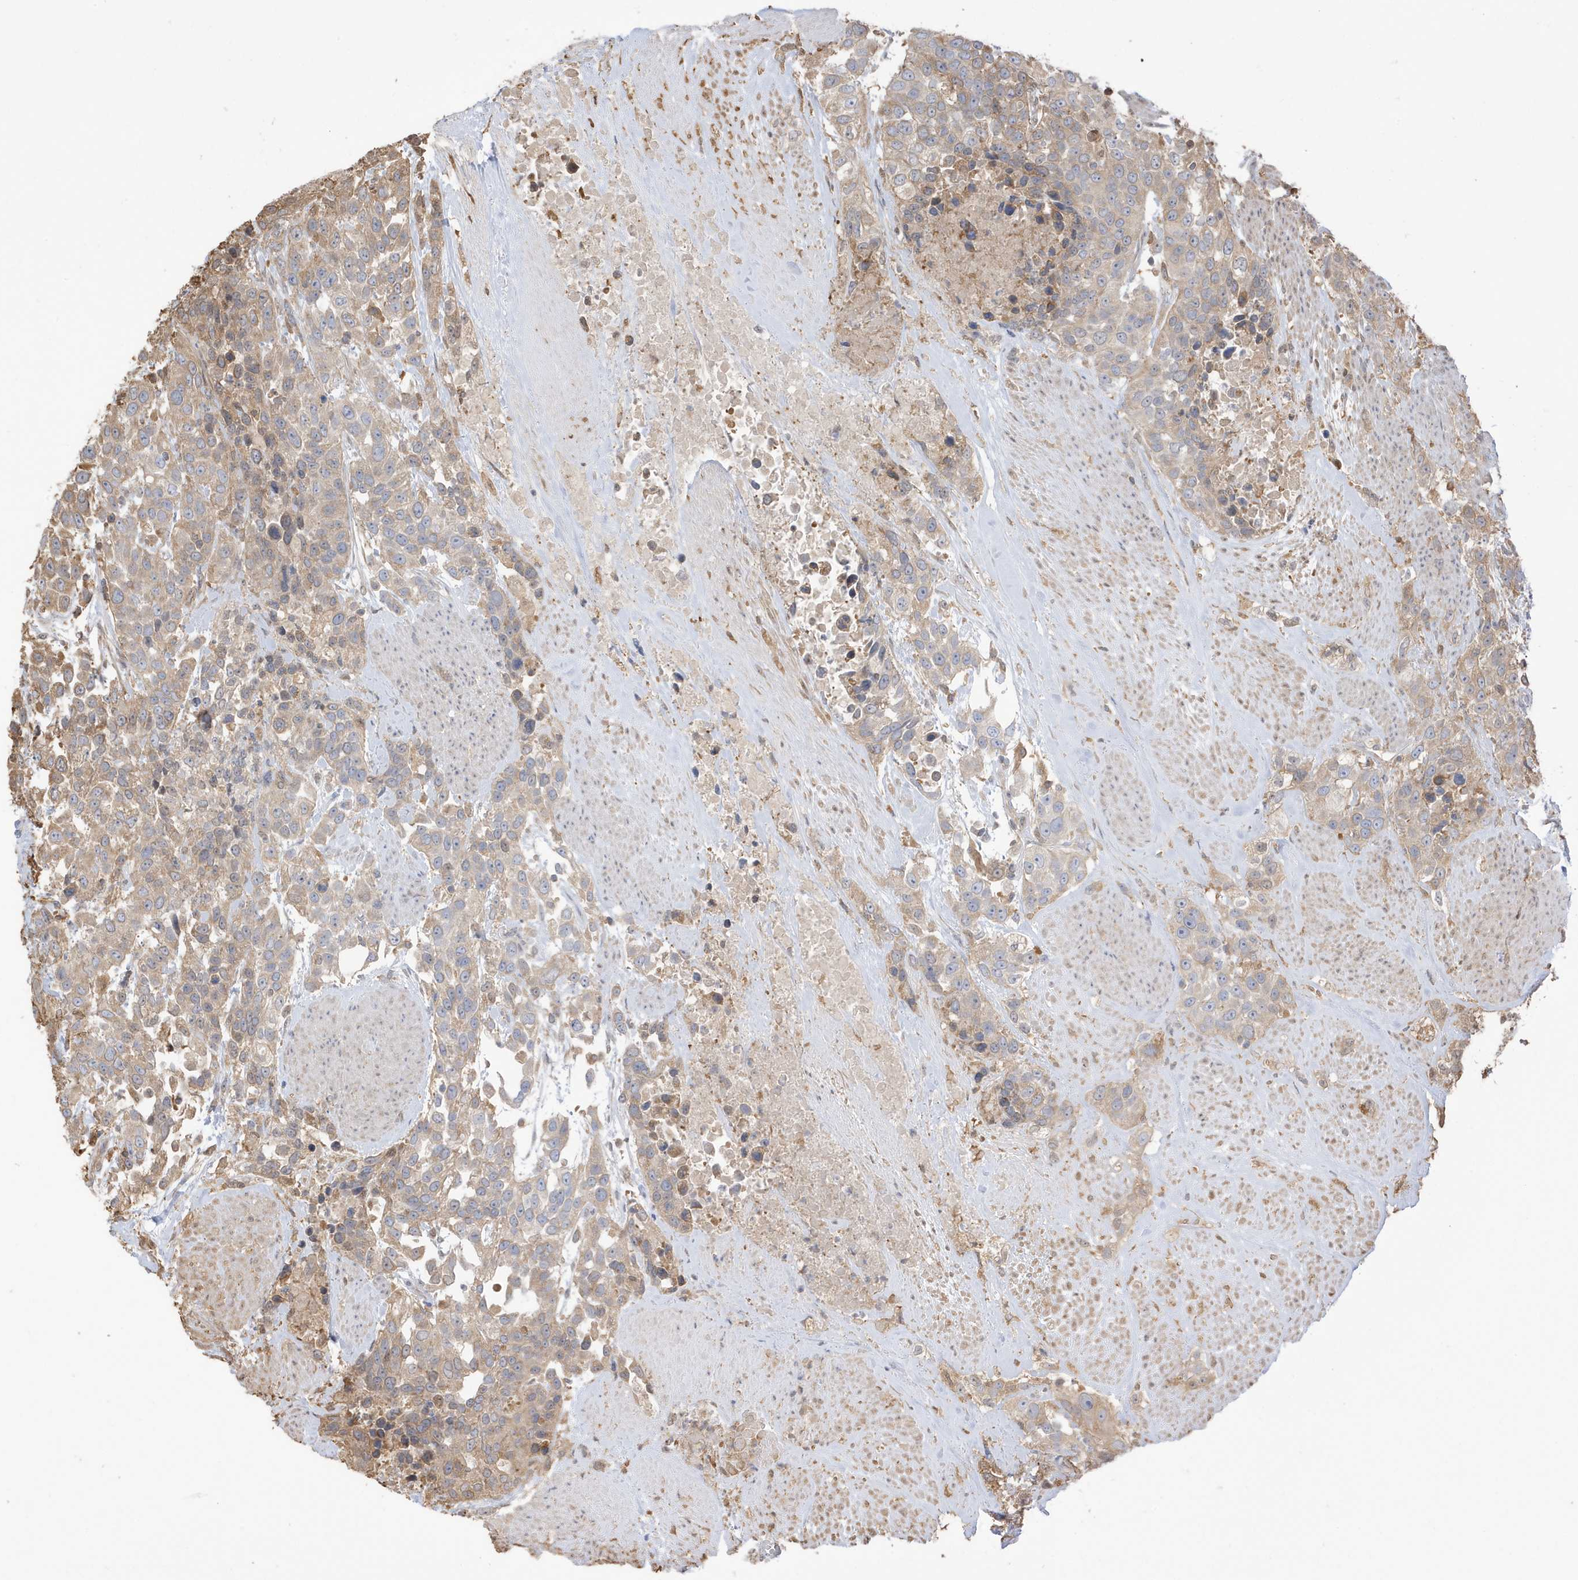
{"staining": {"intensity": "weak", "quantity": "25%-75%", "location": "cytoplasmic/membranous"}, "tissue": "urothelial cancer", "cell_type": "Tumor cells", "image_type": "cancer", "snomed": [{"axis": "morphology", "description": "Urothelial carcinoma, High grade"}, {"axis": "topography", "description": "Urinary bladder"}], "caption": "A histopathology image showing weak cytoplasmic/membranous staining in approximately 25%-75% of tumor cells in high-grade urothelial carcinoma, as visualized by brown immunohistochemical staining.", "gene": "AZI2", "patient": {"sex": "female", "age": 80}}